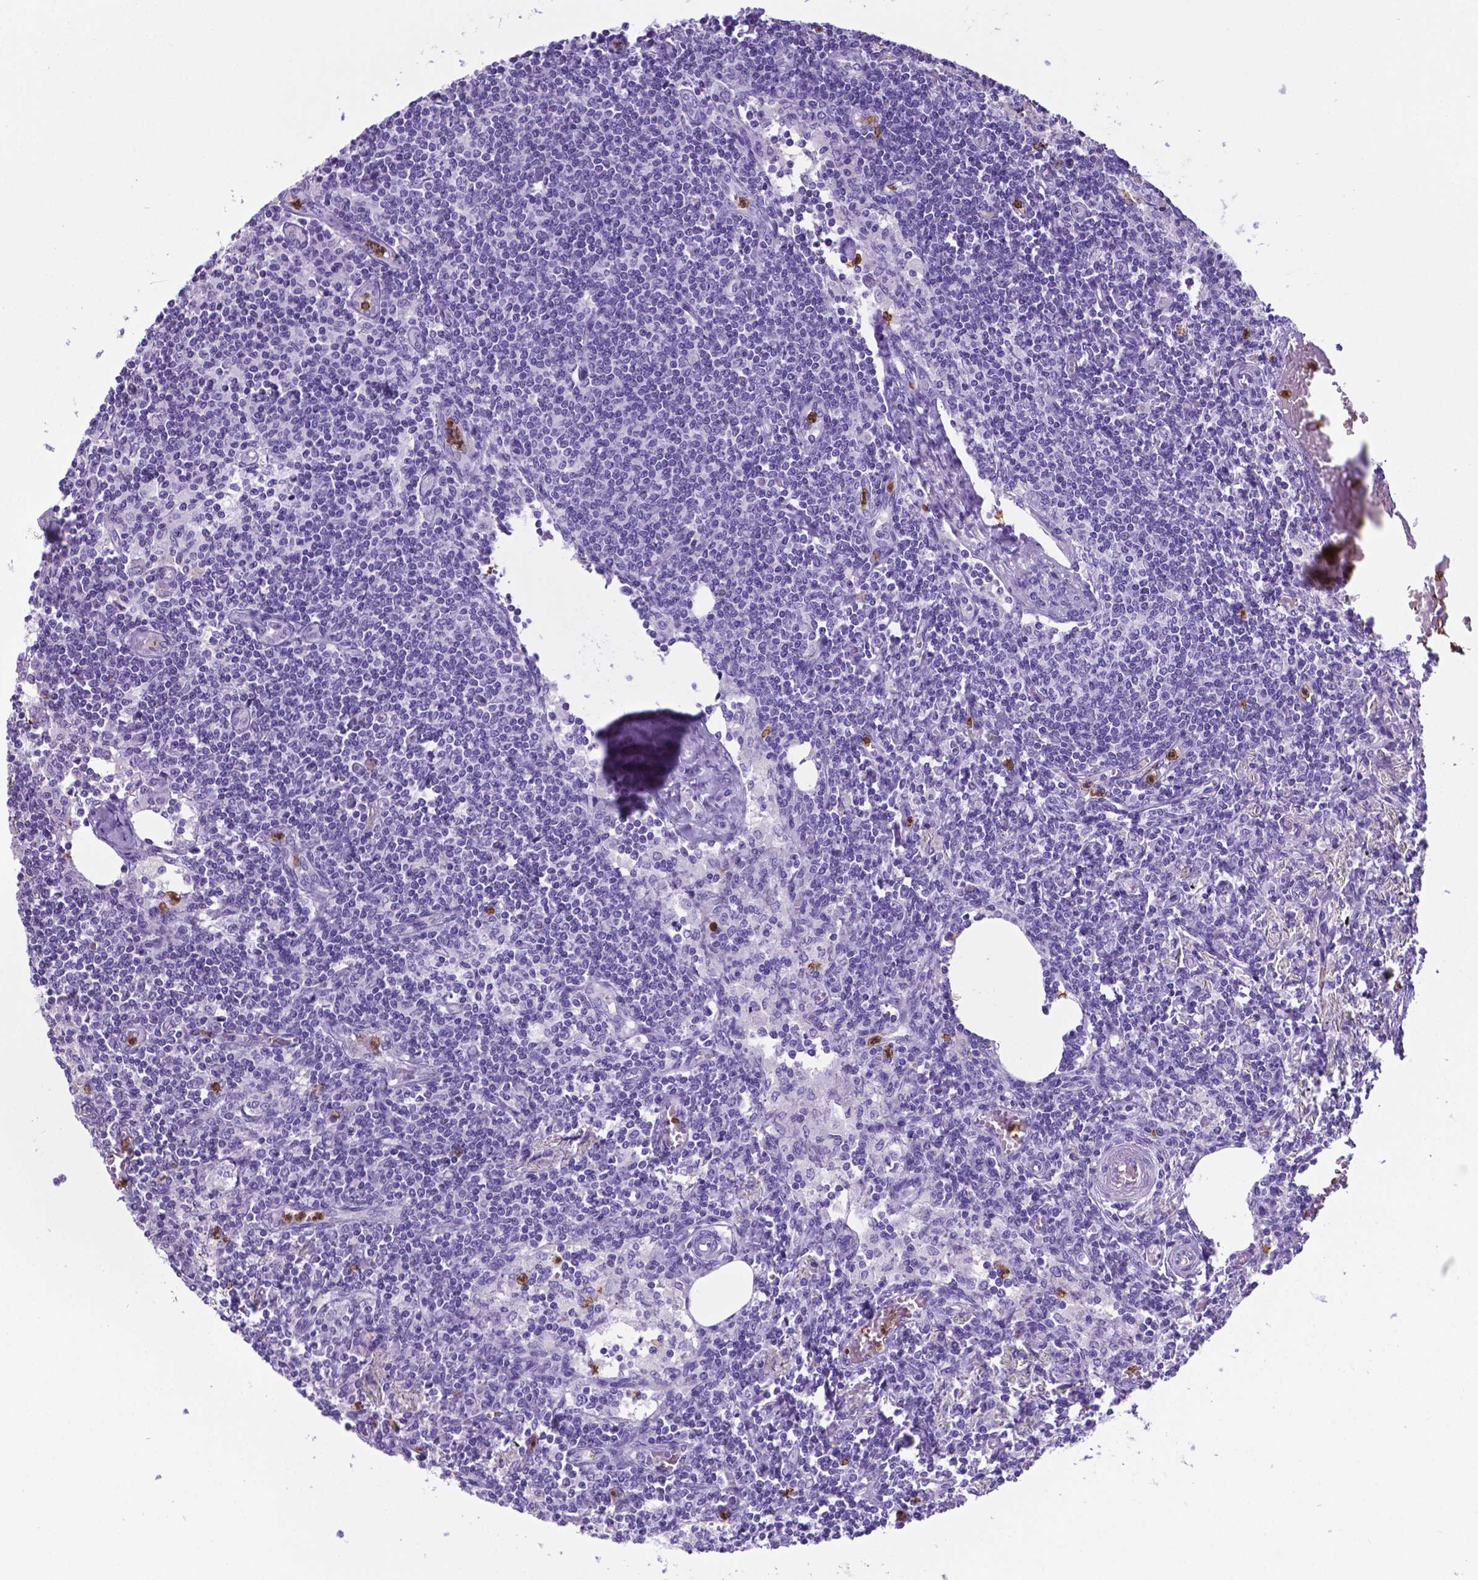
{"staining": {"intensity": "negative", "quantity": "none", "location": "none"}, "tissue": "lymph node", "cell_type": "Germinal center cells", "image_type": "normal", "snomed": [{"axis": "morphology", "description": "Normal tissue, NOS"}, {"axis": "topography", "description": "Lymph node"}], "caption": "The IHC micrograph has no significant expression in germinal center cells of lymph node.", "gene": "LZTR1", "patient": {"sex": "female", "age": 69}}